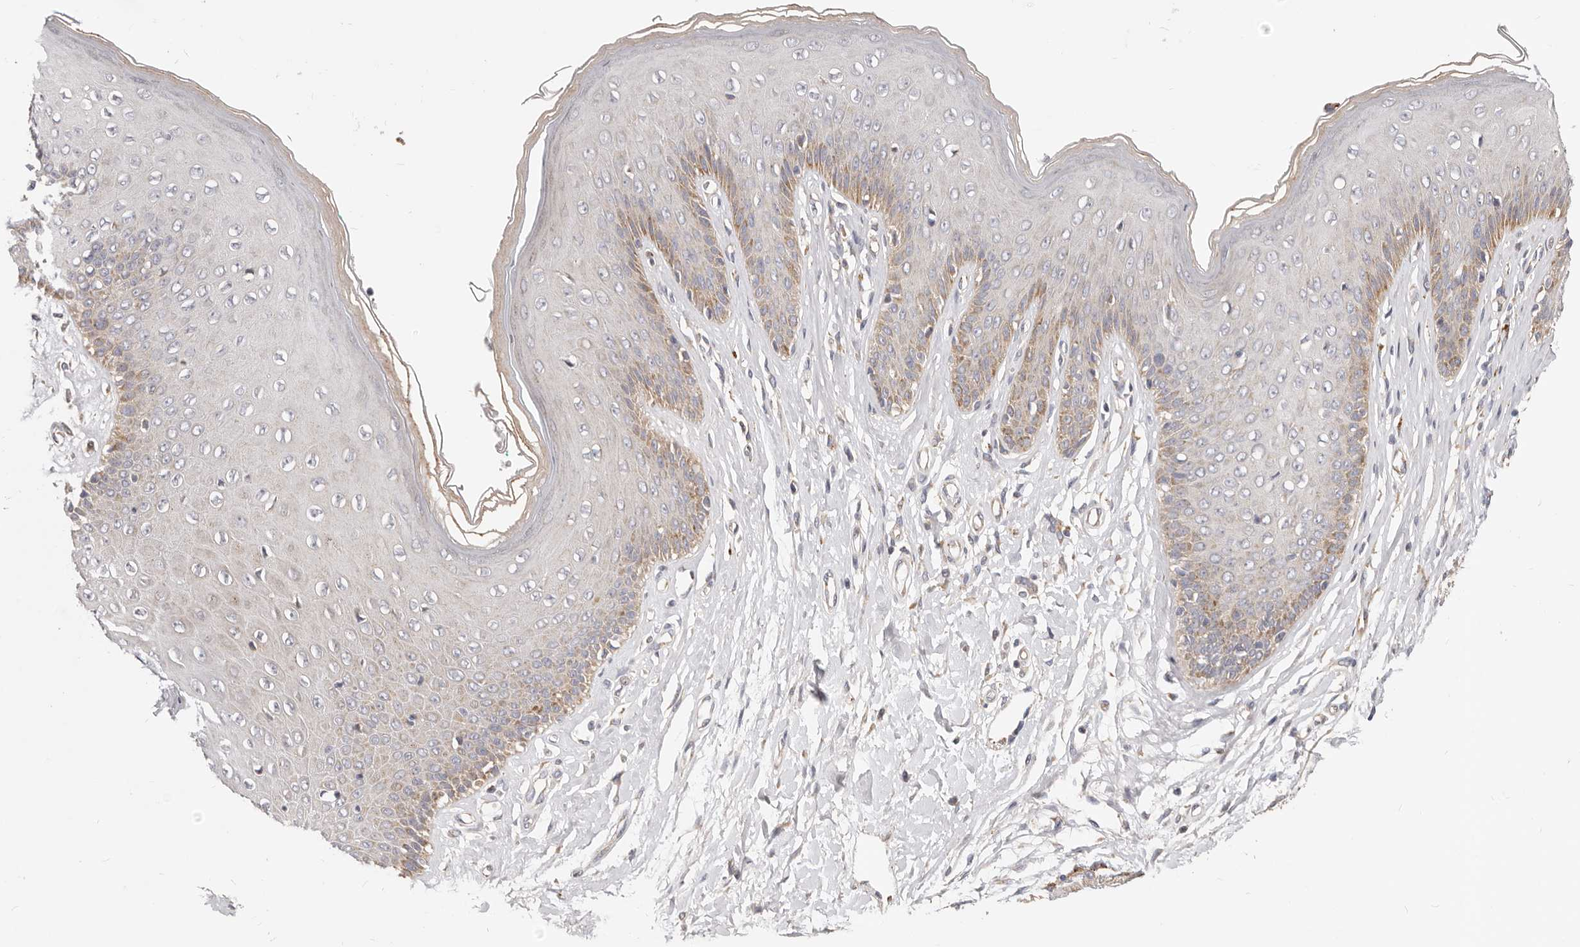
{"staining": {"intensity": "moderate", "quantity": "25%-75%", "location": "cytoplasmic/membranous"}, "tissue": "skin", "cell_type": "Epidermal cells", "image_type": "normal", "snomed": [{"axis": "morphology", "description": "Normal tissue, NOS"}, {"axis": "morphology", "description": "Squamous cell carcinoma, NOS"}, {"axis": "topography", "description": "Vulva"}], "caption": "This is a micrograph of immunohistochemistry staining of benign skin, which shows moderate positivity in the cytoplasmic/membranous of epidermal cells.", "gene": "TOR3A", "patient": {"sex": "female", "age": 85}}